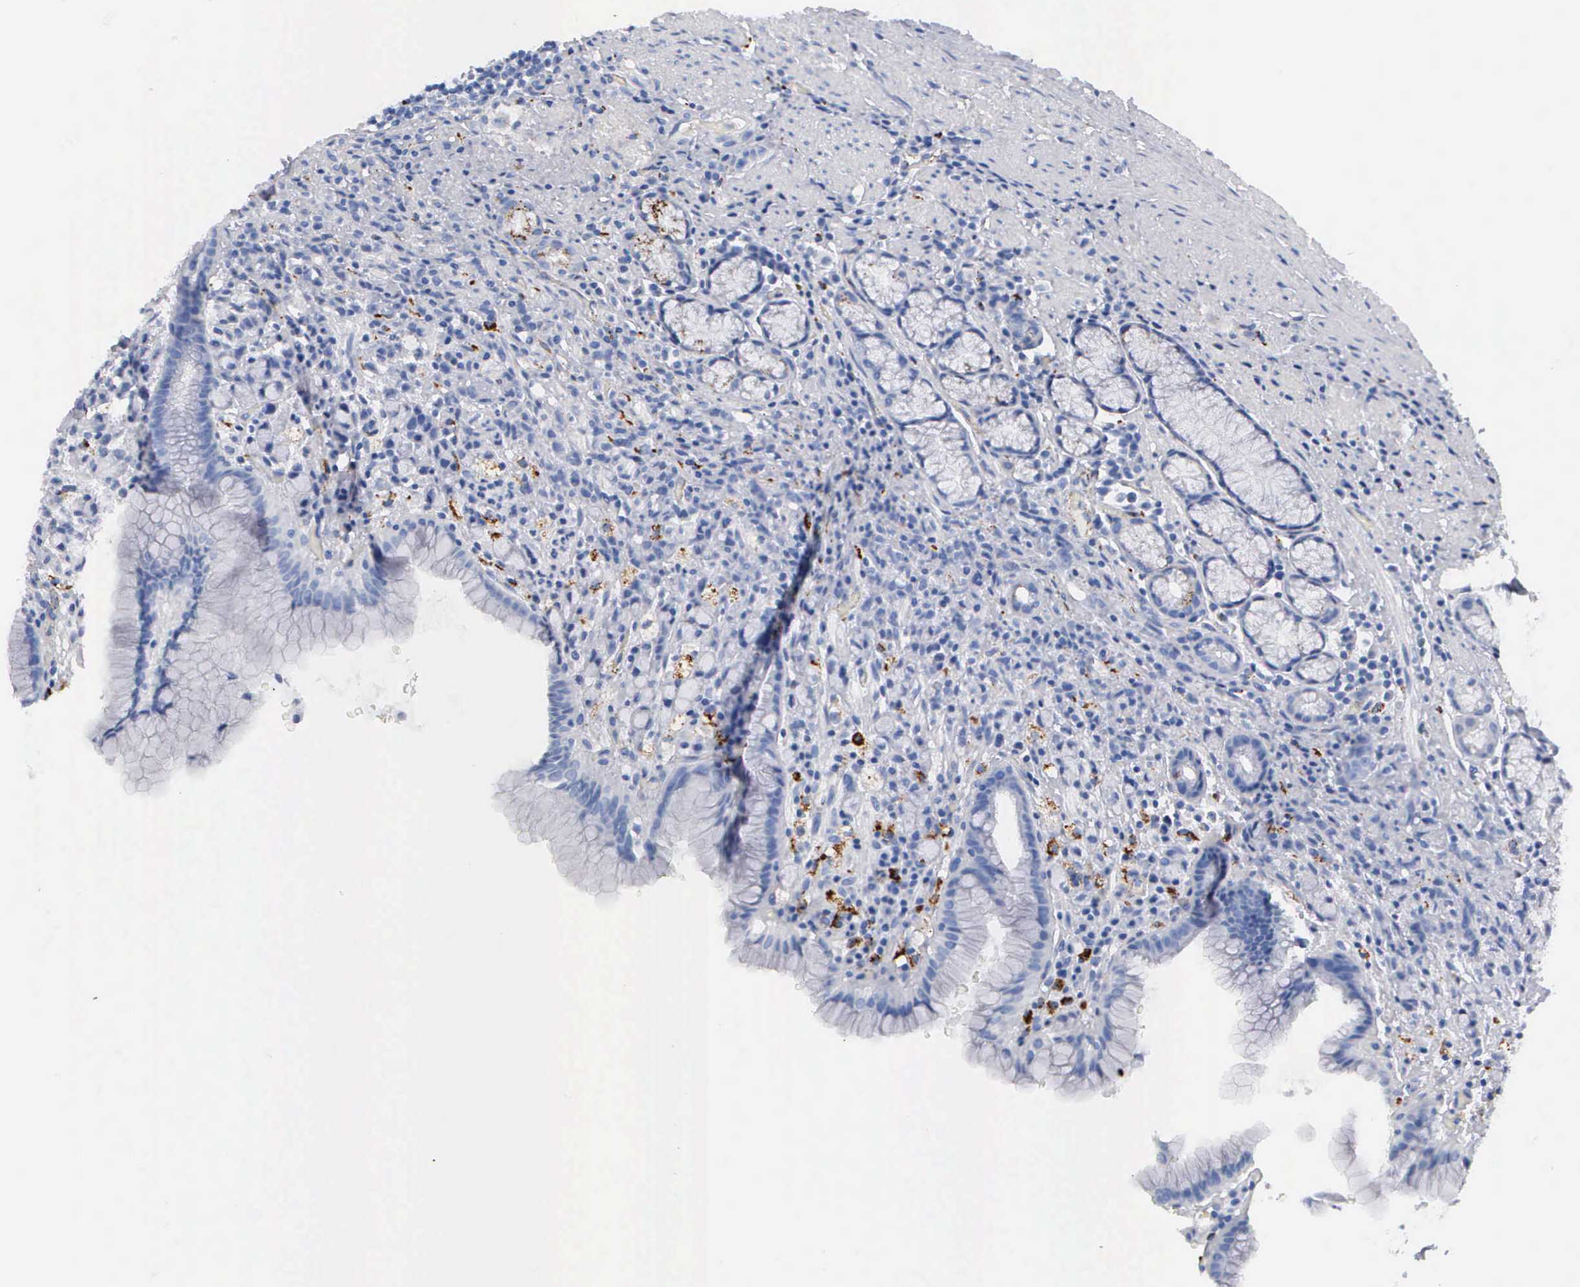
{"staining": {"intensity": "negative", "quantity": "none", "location": "none"}, "tissue": "stomach", "cell_type": "Glandular cells", "image_type": "normal", "snomed": [{"axis": "morphology", "description": "Normal tissue, NOS"}, {"axis": "topography", "description": "Stomach, lower"}], "caption": "This is an immunohistochemistry (IHC) image of unremarkable stomach. There is no positivity in glandular cells.", "gene": "CTSL", "patient": {"sex": "male", "age": 56}}